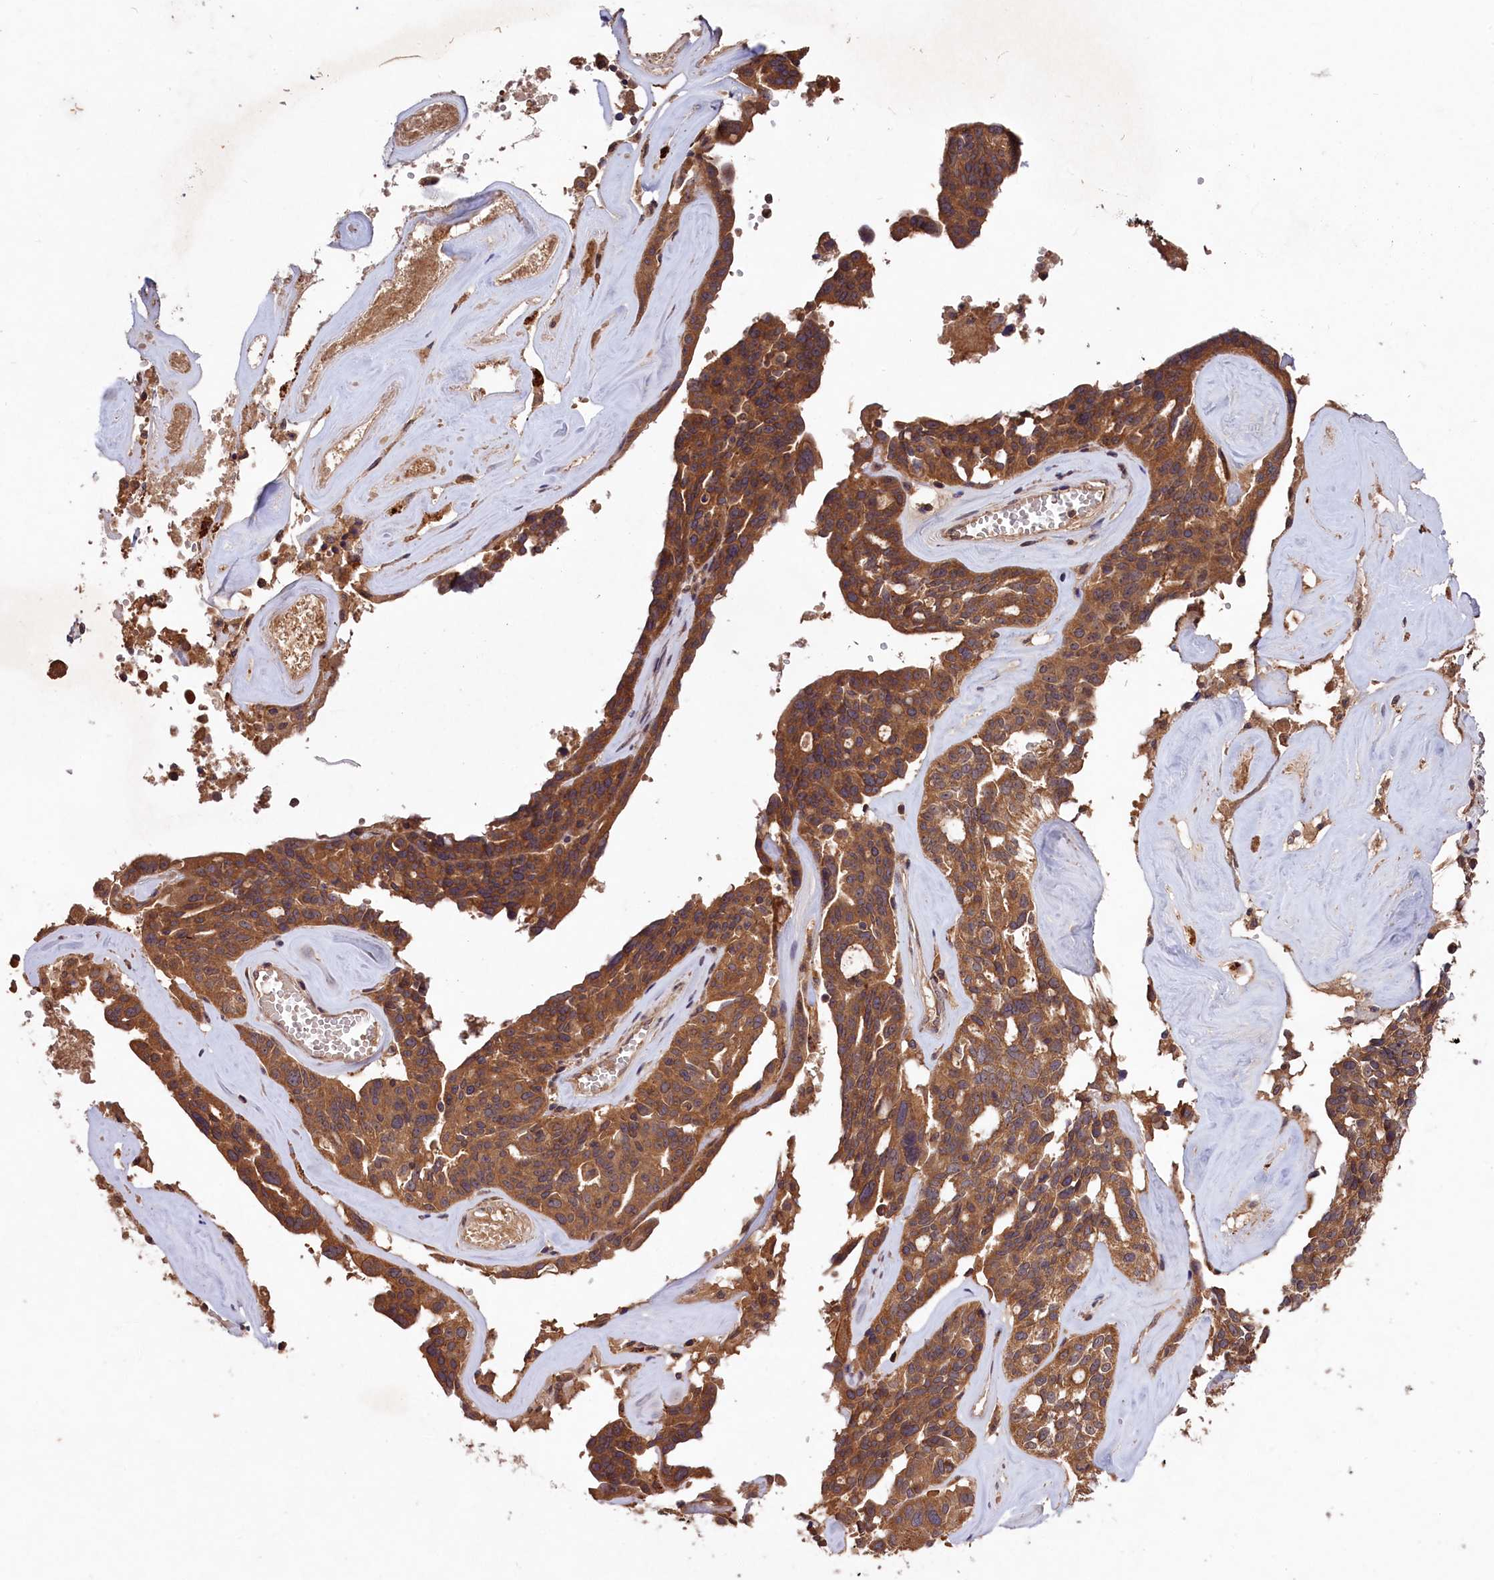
{"staining": {"intensity": "moderate", "quantity": ">75%", "location": "cytoplasmic/membranous"}, "tissue": "ovarian cancer", "cell_type": "Tumor cells", "image_type": "cancer", "snomed": [{"axis": "morphology", "description": "Cystadenocarcinoma, serous, NOS"}, {"axis": "topography", "description": "Ovary"}], "caption": "Human ovarian cancer stained with a brown dye reveals moderate cytoplasmic/membranous positive positivity in about >75% of tumor cells.", "gene": "CHAC1", "patient": {"sex": "female", "age": 59}}